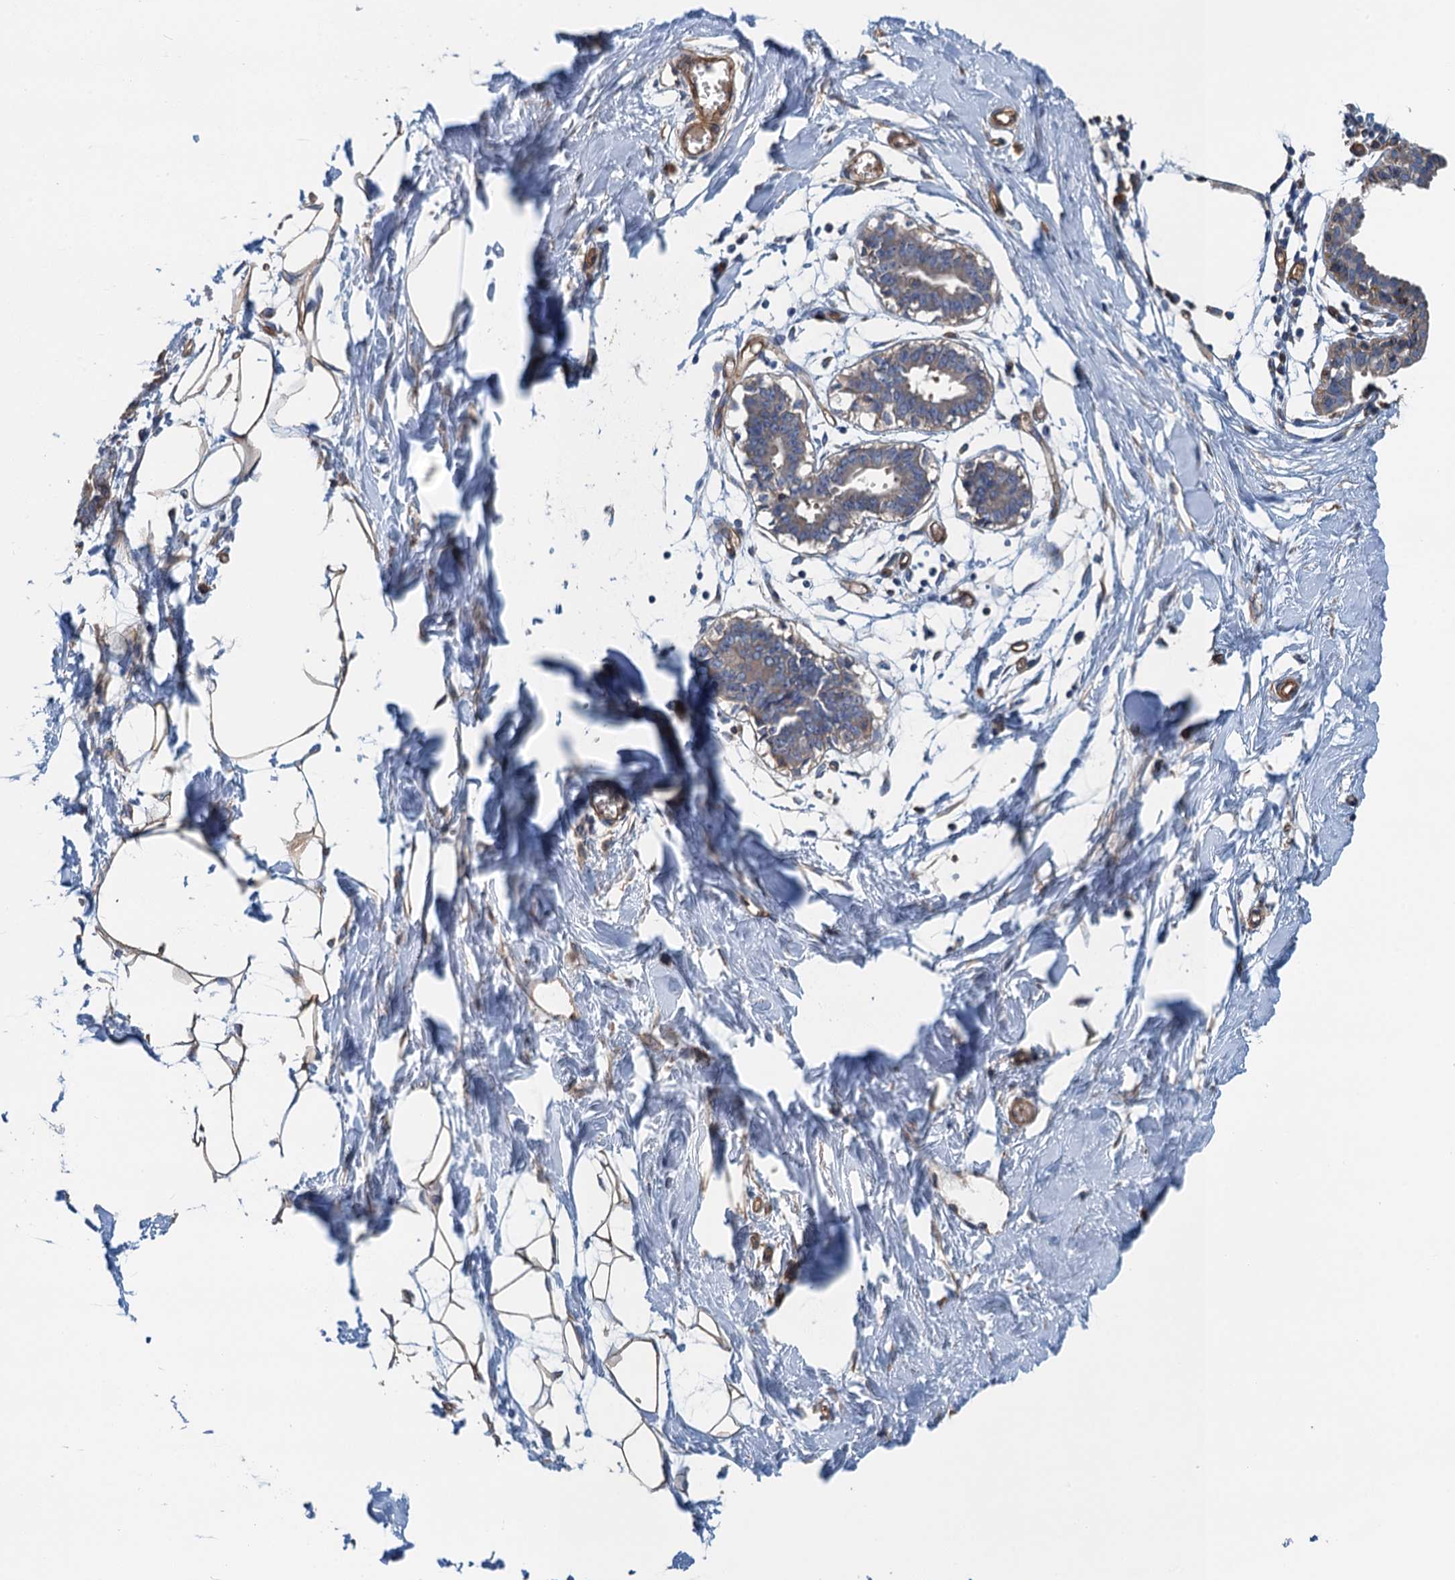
{"staining": {"intensity": "weak", "quantity": ">75%", "location": "cytoplasmic/membranous"}, "tissue": "breast", "cell_type": "Adipocytes", "image_type": "normal", "snomed": [{"axis": "morphology", "description": "Normal tissue, NOS"}, {"axis": "topography", "description": "Breast"}], "caption": "Brown immunohistochemical staining in normal human breast exhibits weak cytoplasmic/membranous expression in about >75% of adipocytes.", "gene": "ROGDI", "patient": {"sex": "female", "age": 27}}